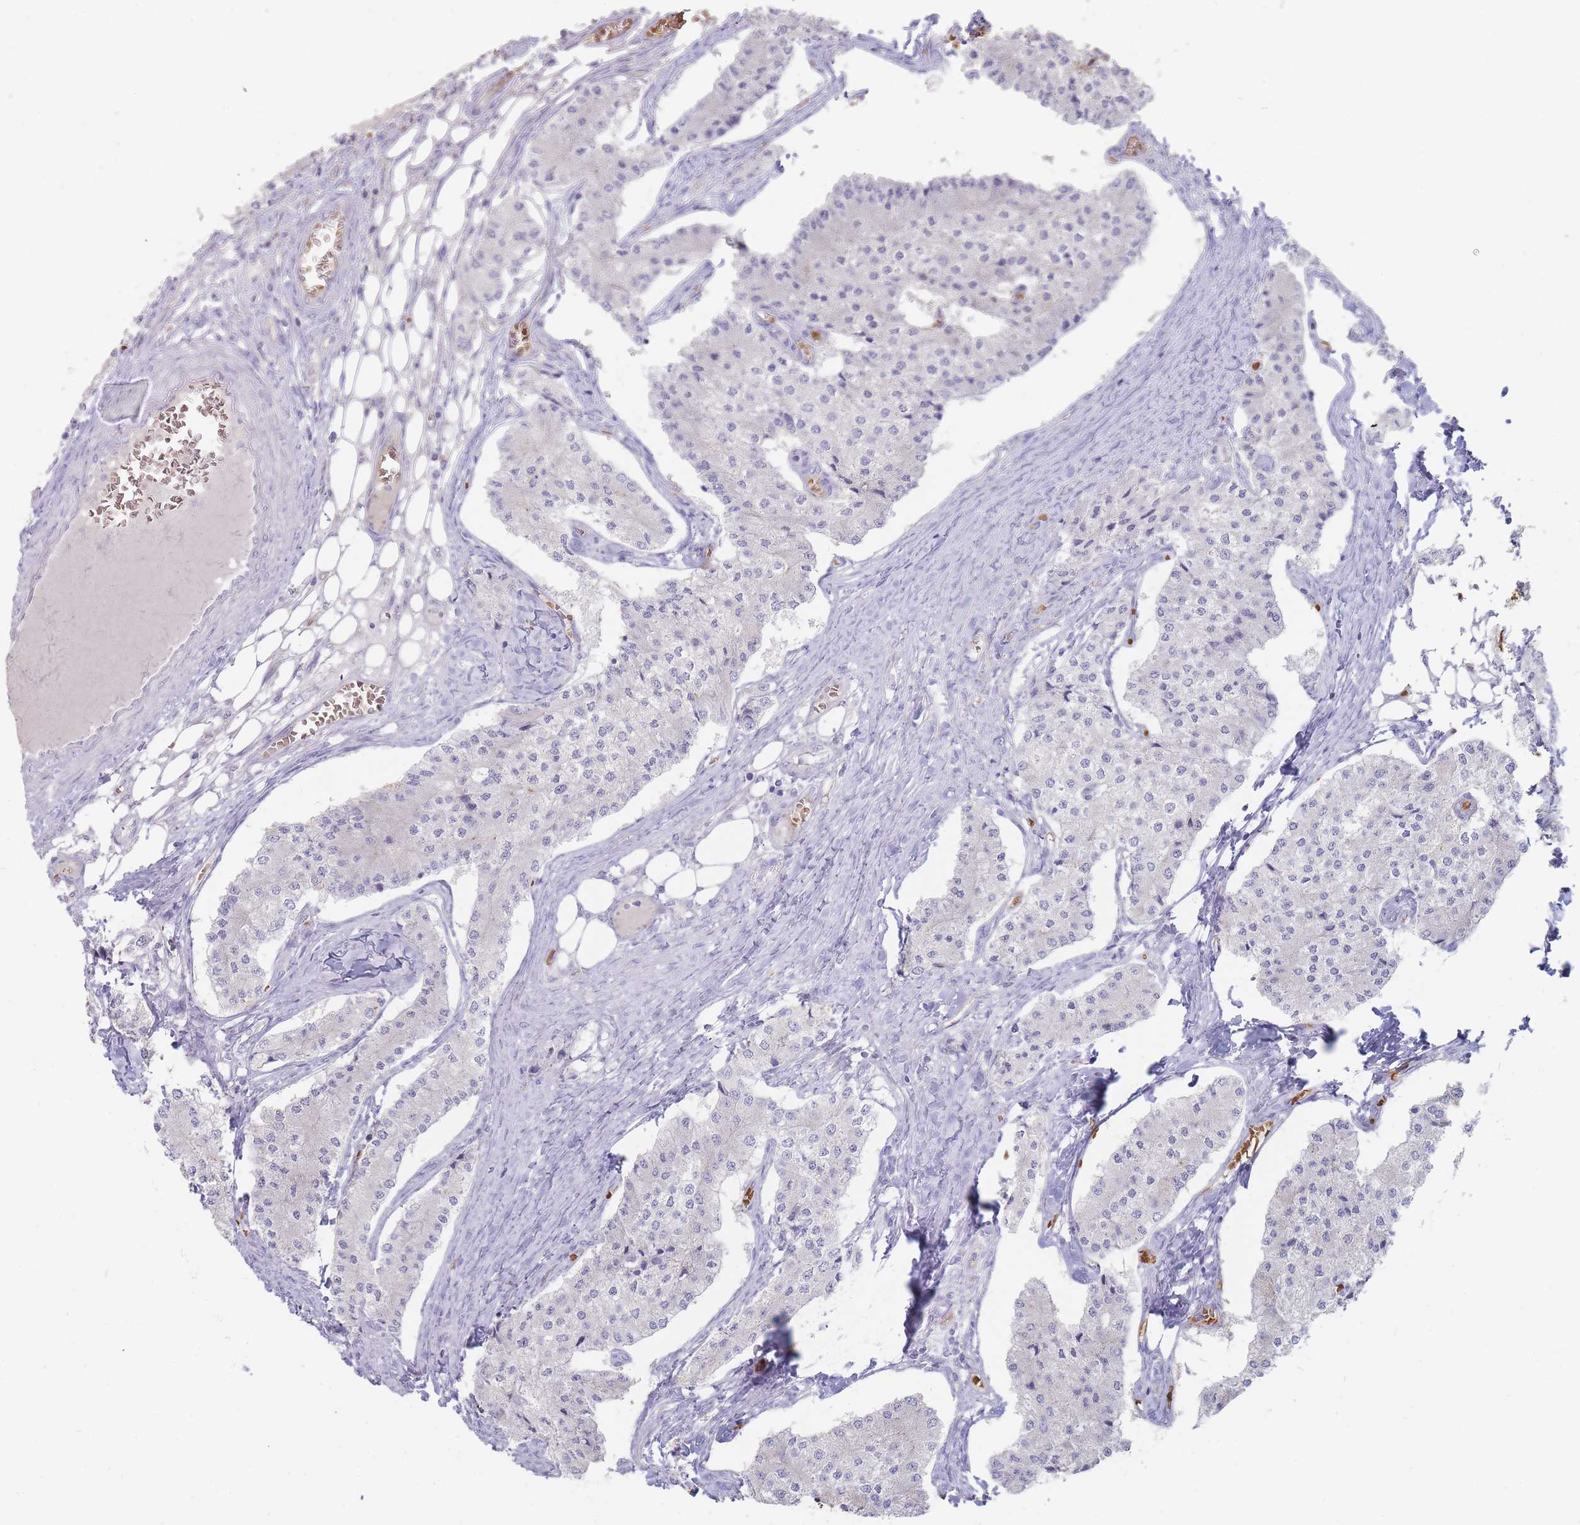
{"staining": {"intensity": "negative", "quantity": "none", "location": "none"}, "tissue": "carcinoid", "cell_type": "Tumor cells", "image_type": "cancer", "snomed": [{"axis": "morphology", "description": "Carcinoid, malignant, NOS"}, {"axis": "topography", "description": "Colon"}], "caption": "The image exhibits no staining of tumor cells in carcinoid.", "gene": "HBG2", "patient": {"sex": "female", "age": 52}}